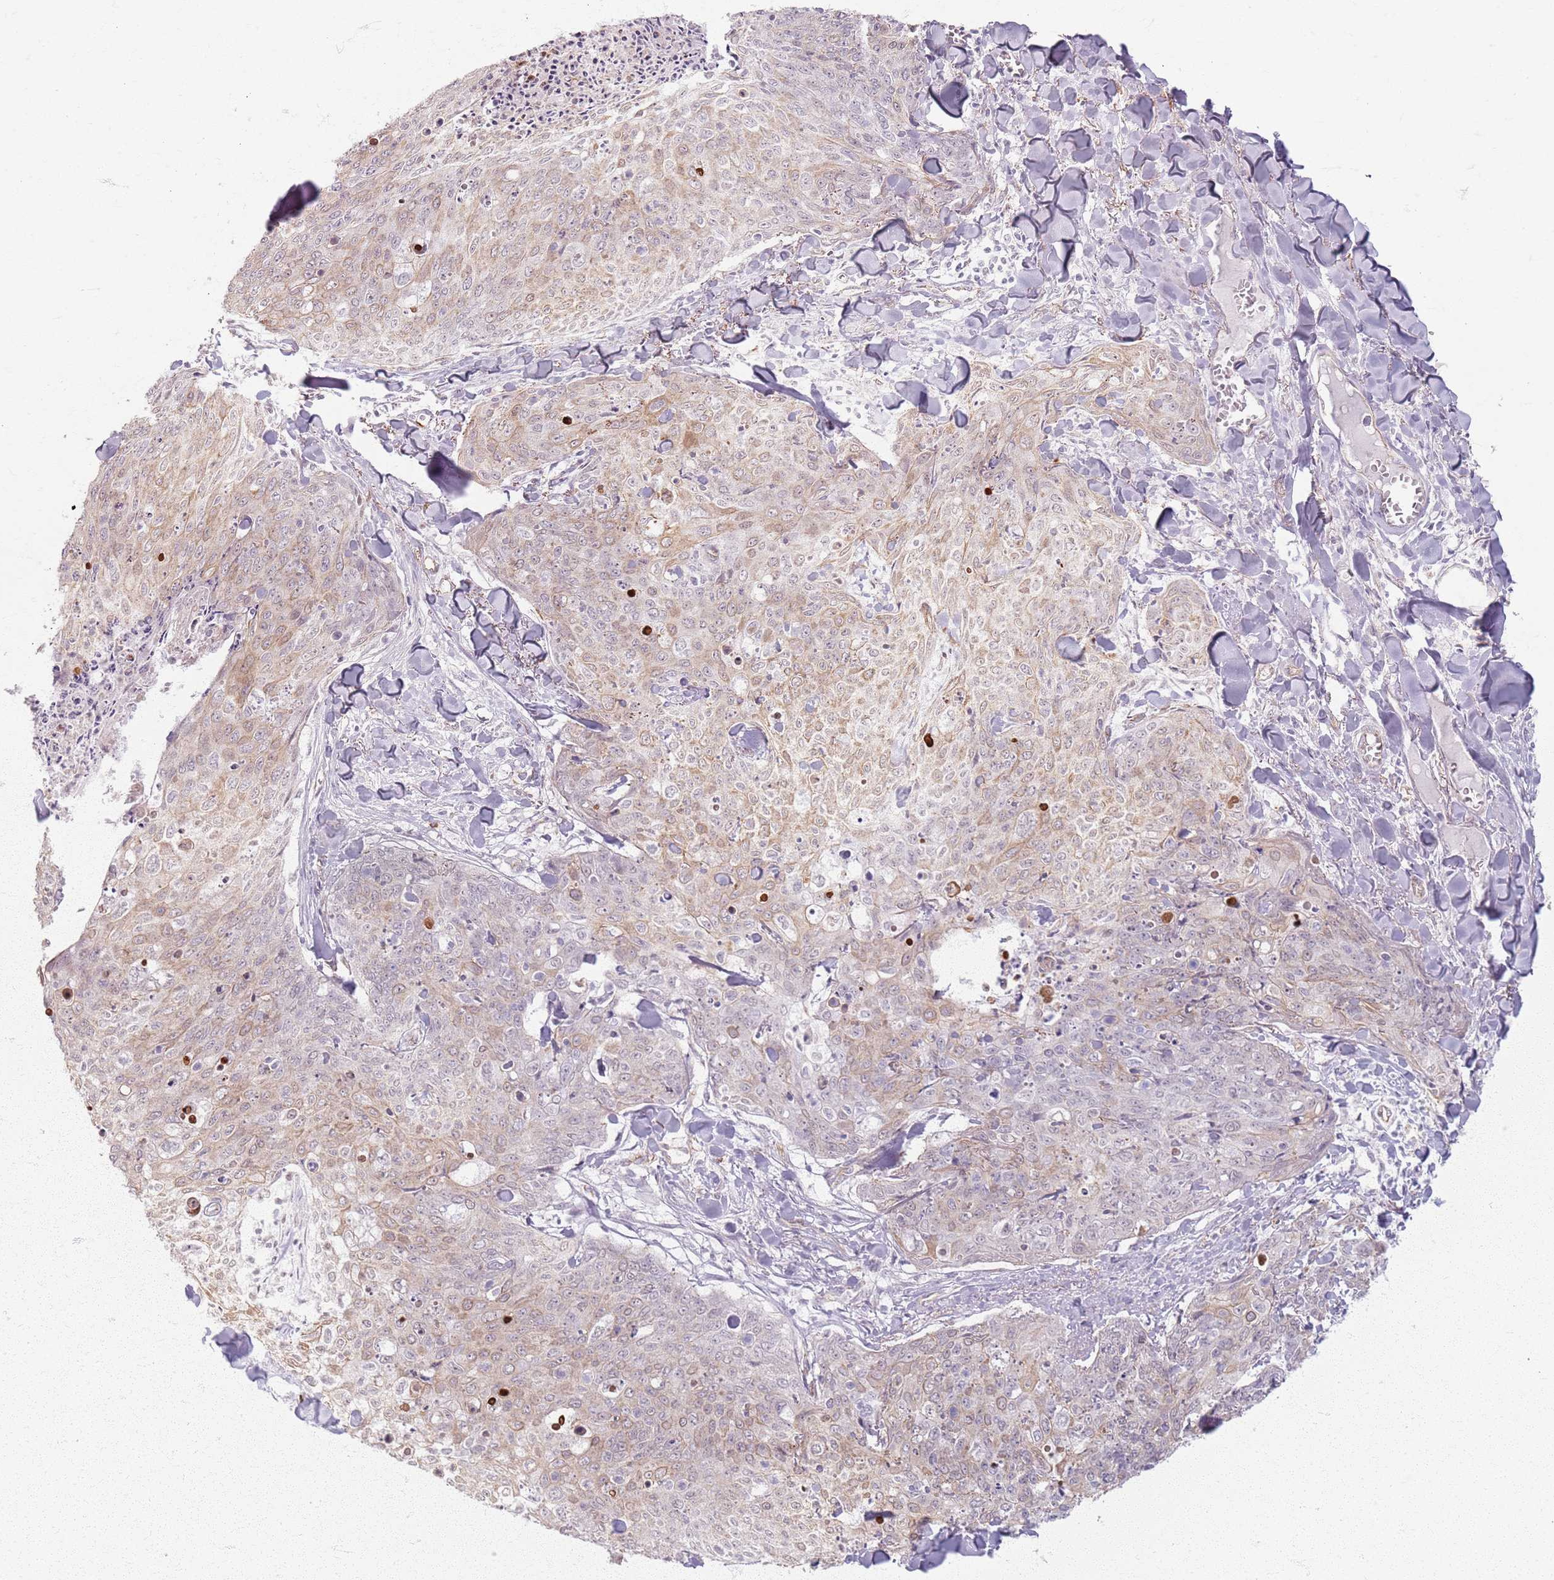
{"staining": {"intensity": "weak", "quantity": "<25%", "location": "cytoplasmic/membranous"}, "tissue": "skin cancer", "cell_type": "Tumor cells", "image_type": "cancer", "snomed": [{"axis": "morphology", "description": "Squamous cell carcinoma, NOS"}, {"axis": "topography", "description": "Skin"}, {"axis": "topography", "description": "Vulva"}], "caption": "Immunohistochemistry photomicrograph of skin cancer (squamous cell carcinoma) stained for a protein (brown), which displays no staining in tumor cells. The staining was performed using DAB (3,3'-diaminobenzidine) to visualize the protein expression in brown, while the nuclei were stained in blue with hematoxylin (Magnification: 20x).", "gene": "KCNA5", "patient": {"sex": "female", "age": 85}}